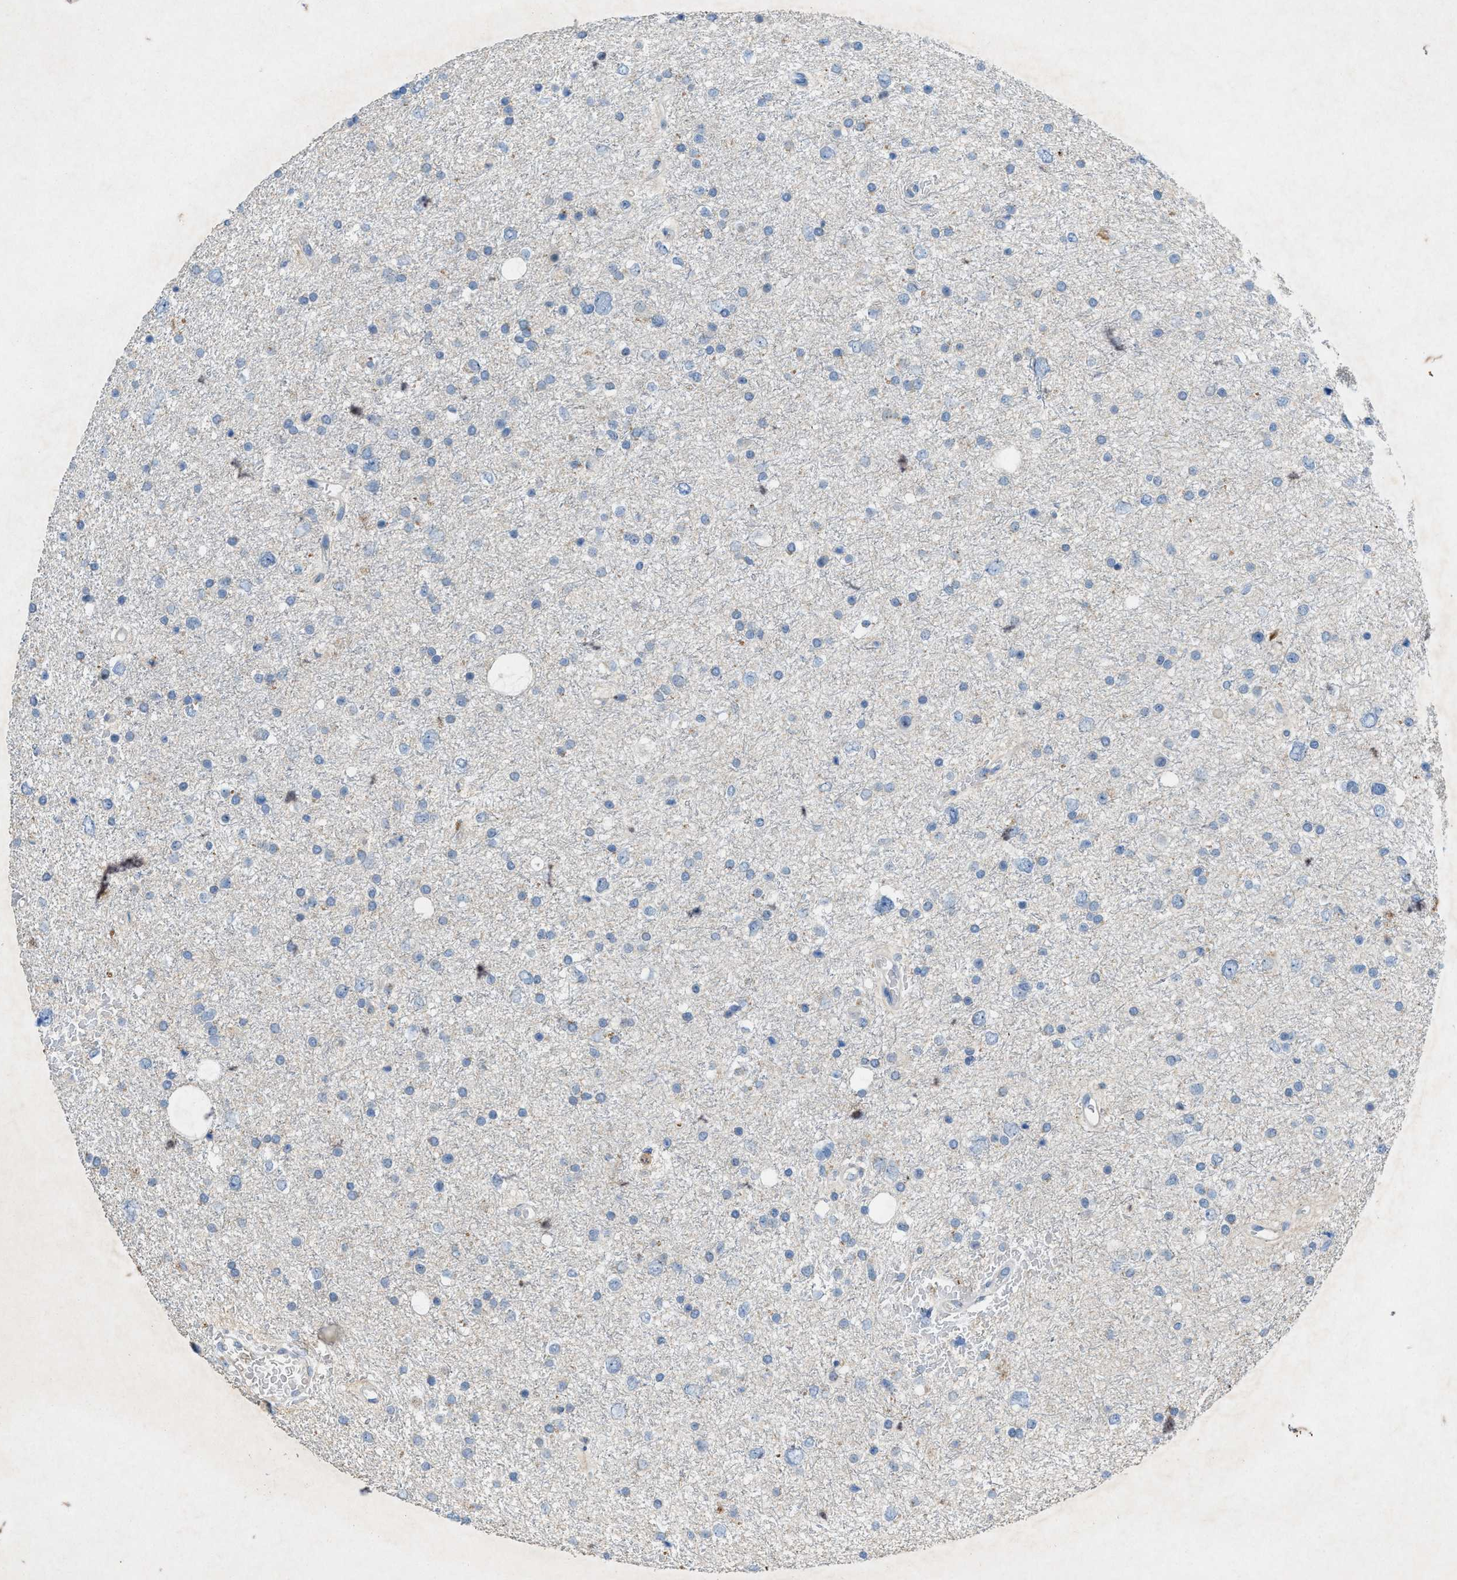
{"staining": {"intensity": "negative", "quantity": "none", "location": "none"}, "tissue": "glioma", "cell_type": "Tumor cells", "image_type": "cancer", "snomed": [{"axis": "morphology", "description": "Glioma, malignant, Low grade"}, {"axis": "topography", "description": "Brain"}], "caption": "The image reveals no significant staining in tumor cells of malignant glioma (low-grade).", "gene": "URGCP", "patient": {"sex": "female", "age": 37}}